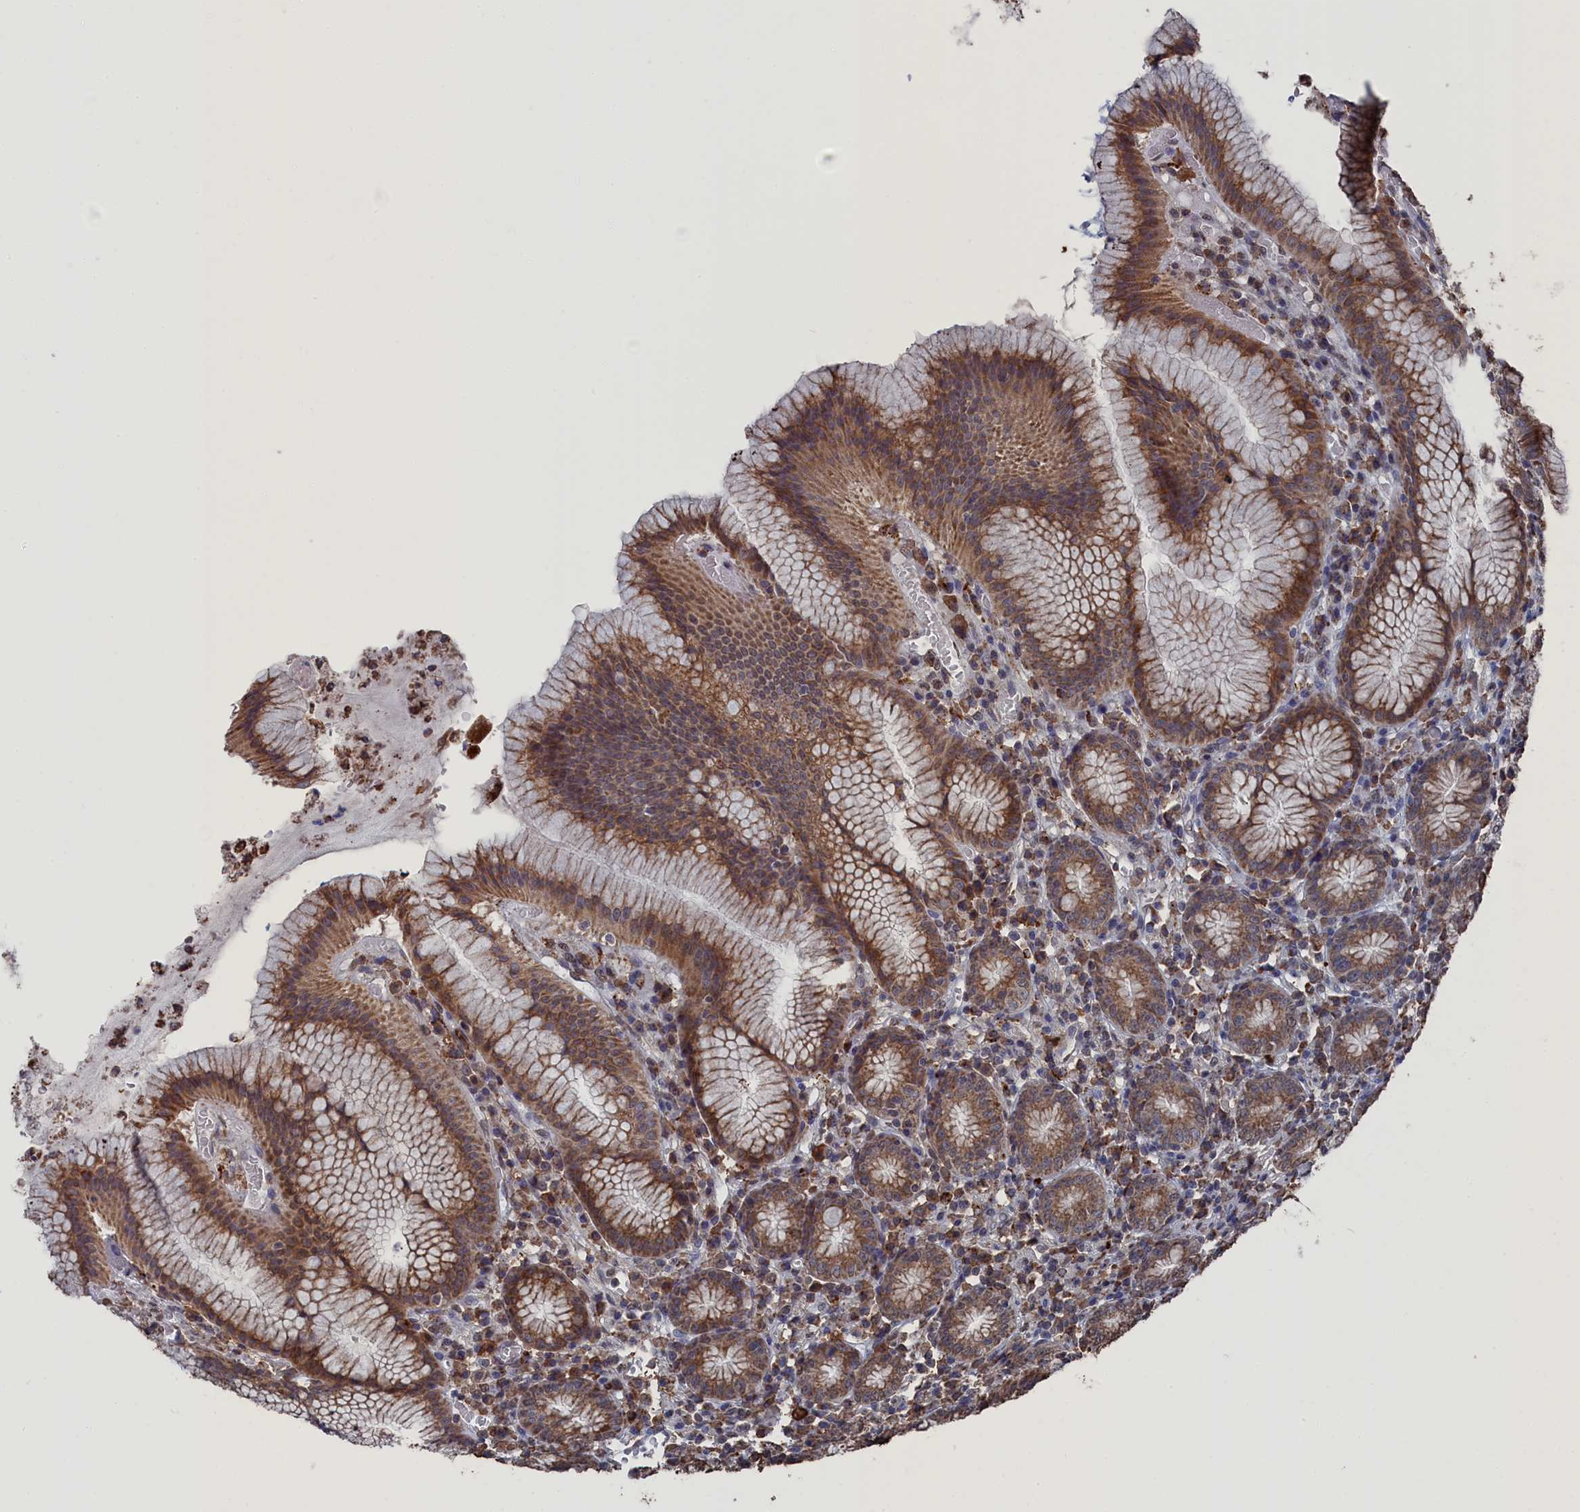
{"staining": {"intensity": "moderate", "quantity": ">75%", "location": "cytoplasmic/membranous"}, "tissue": "stomach", "cell_type": "Glandular cells", "image_type": "normal", "snomed": [{"axis": "morphology", "description": "Normal tissue, NOS"}, {"axis": "topography", "description": "Stomach"}], "caption": "Immunohistochemistry (IHC) staining of benign stomach, which displays medium levels of moderate cytoplasmic/membranous positivity in approximately >75% of glandular cells indicating moderate cytoplasmic/membranous protein expression. The staining was performed using DAB (brown) for protein detection and nuclei were counterstained in hematoxylin (blue).", "gene": "SMG9", "patient": {"sex": "male", "age": 55}}